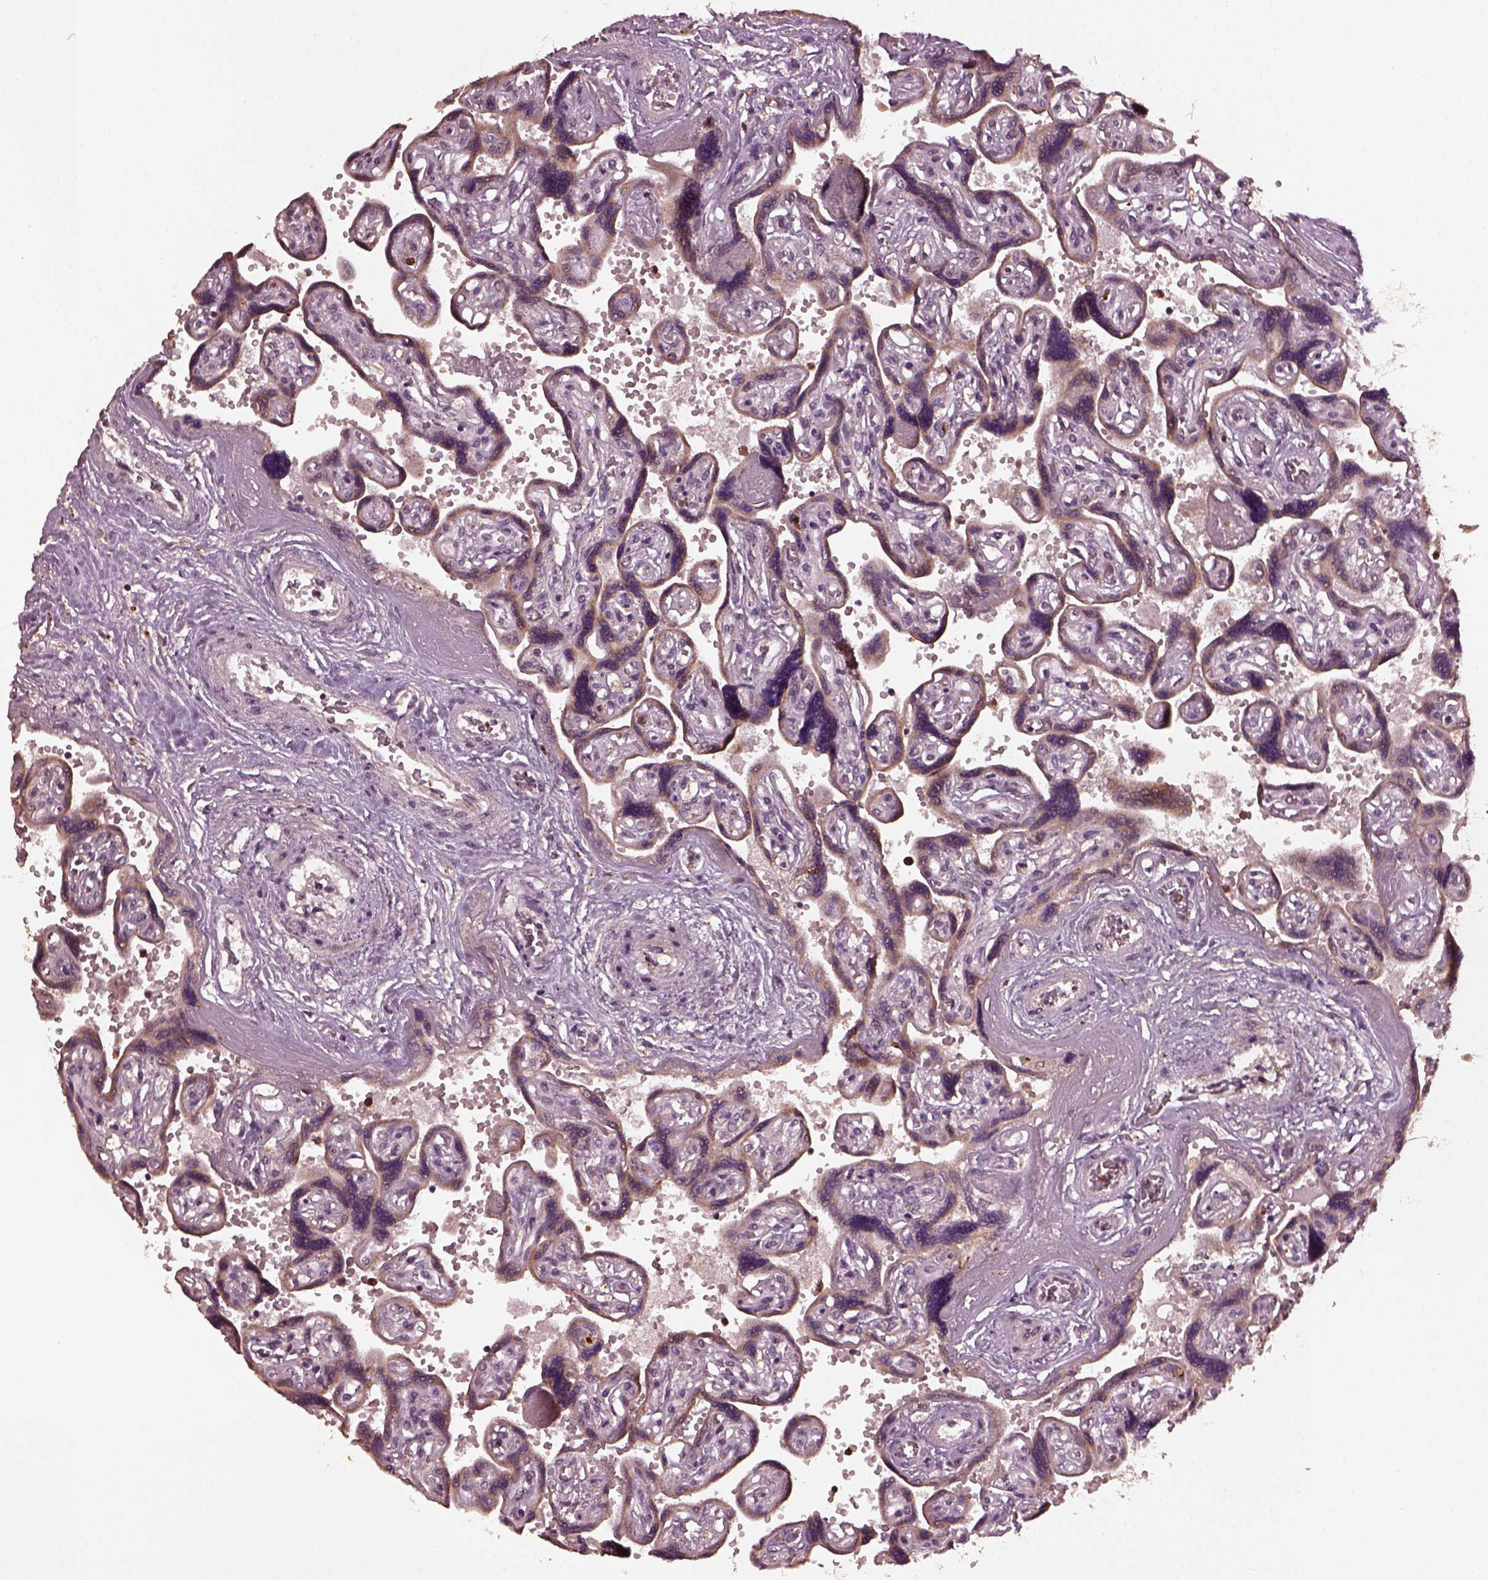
{"staining": {"intensity": "negative", "quantity": "none", "location": "none"}, "tissue": "placenta", "cell_type": "Decidual cells", "image_type": "normal", "snomed": [{"axis": "morphology", "description": "Normal tissue, NOS"}, {"axis": "topography", "description": "Placenta"}], "caption": "This image is of unremarkable placenta stained with IHC to label a protein in brown with the nuclei are counter-stained blue. There is no positivity in decidual cells. (Immunohistochemistry (ihc), brightfield microscopy, high magnification).", "gene": "RUFY3", "patient": {"sex": "female", "age": 32}}